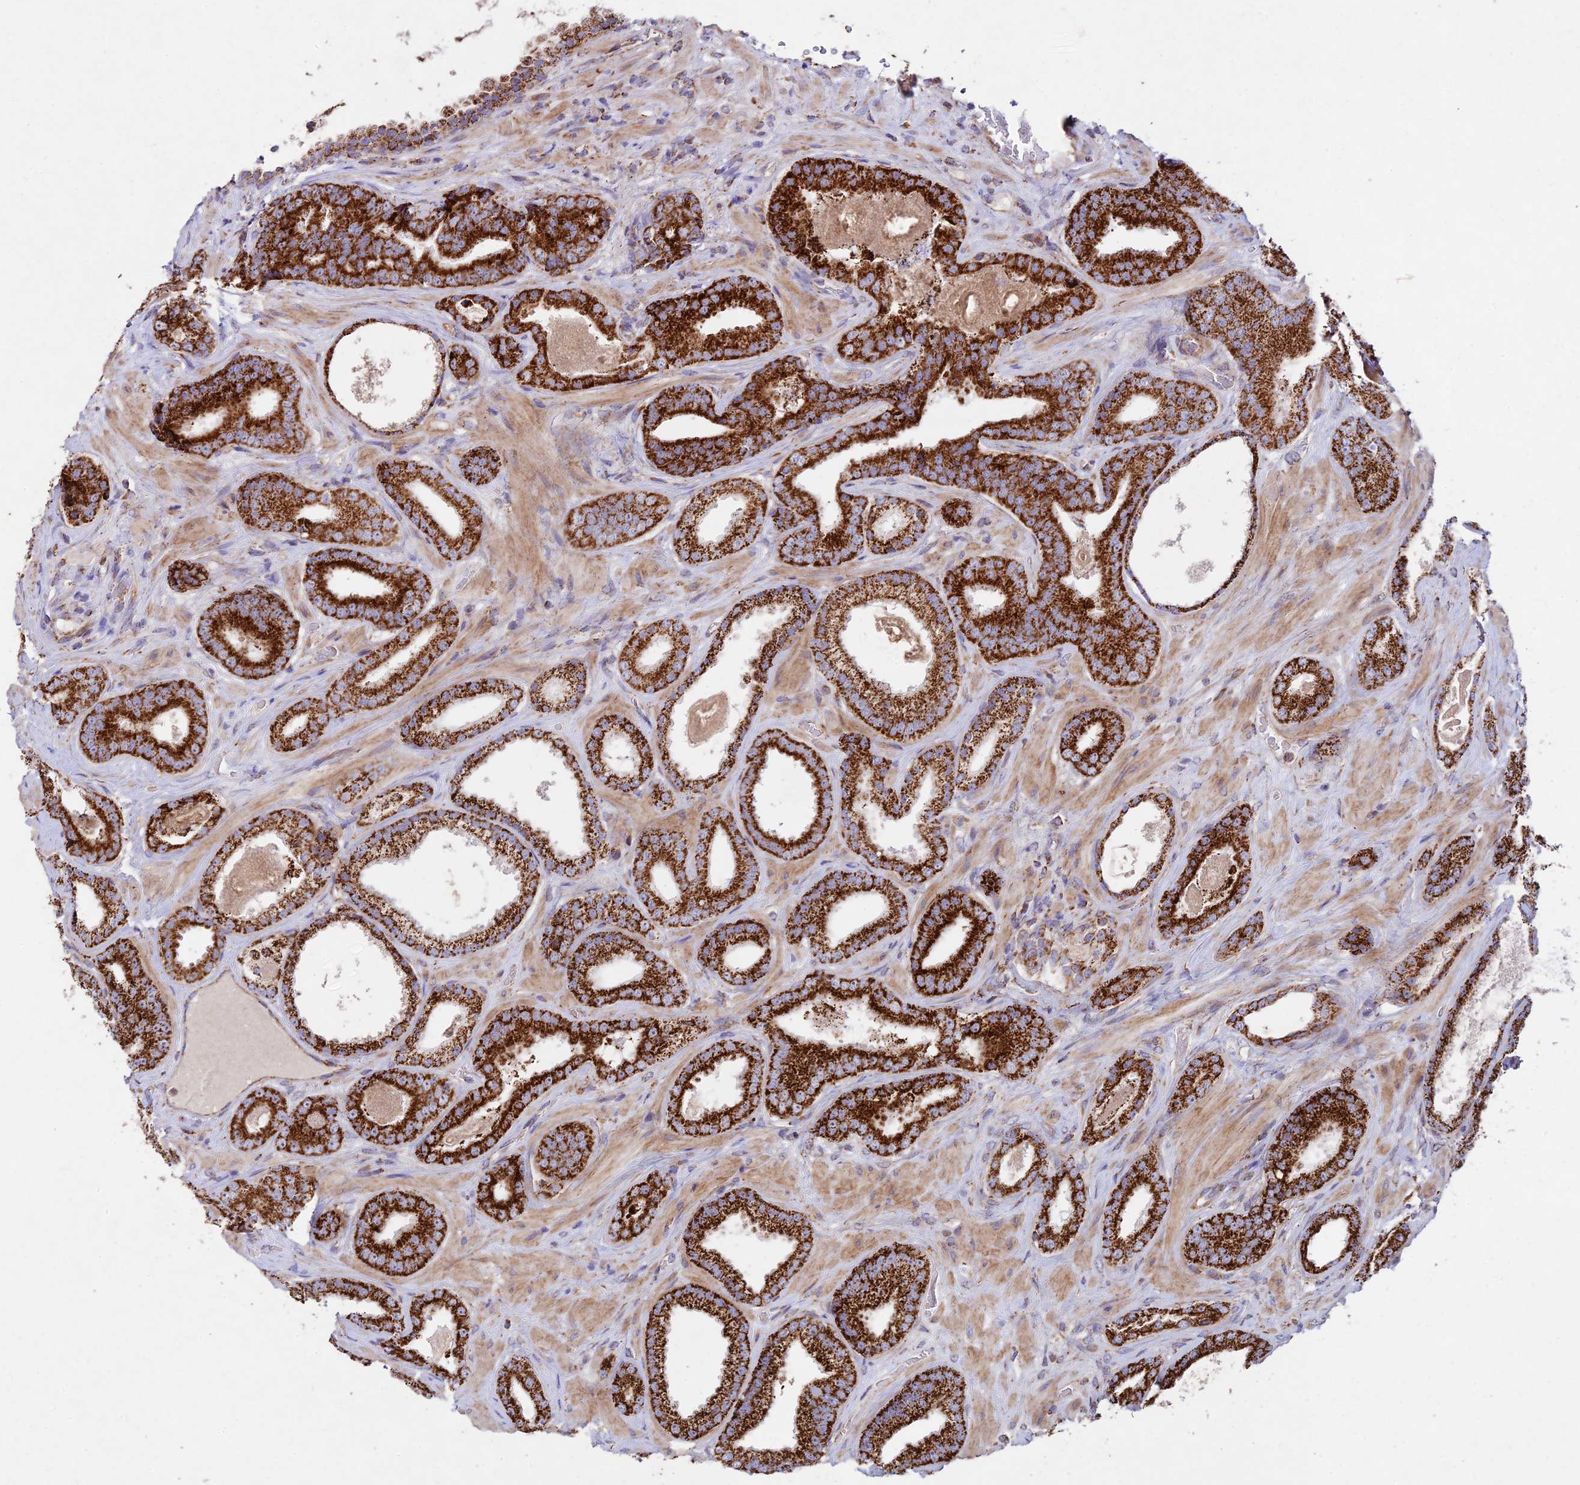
{"staining": {"intensity": "strong", "quantity": ">75%", "location": "cytoplasmic/membranous"}, "tissue": "prostate cancer", "cell_type": "Tumor cells", "image_type": "cancer", "snomed": [{"axis": "morphology", "description": "Adenocarcinoma, Low grade"}, {"axis": "topography", "description": "Prostate"}], "caption": "Protein staining of adenocarcinoma (low-grade) (prostate) tissue exhibits strong cytoplasmic/membranous staining in about >75% of tumor cells.", "gene": "KHDC3L", "patient": {"sex": "male", "age": 57}}